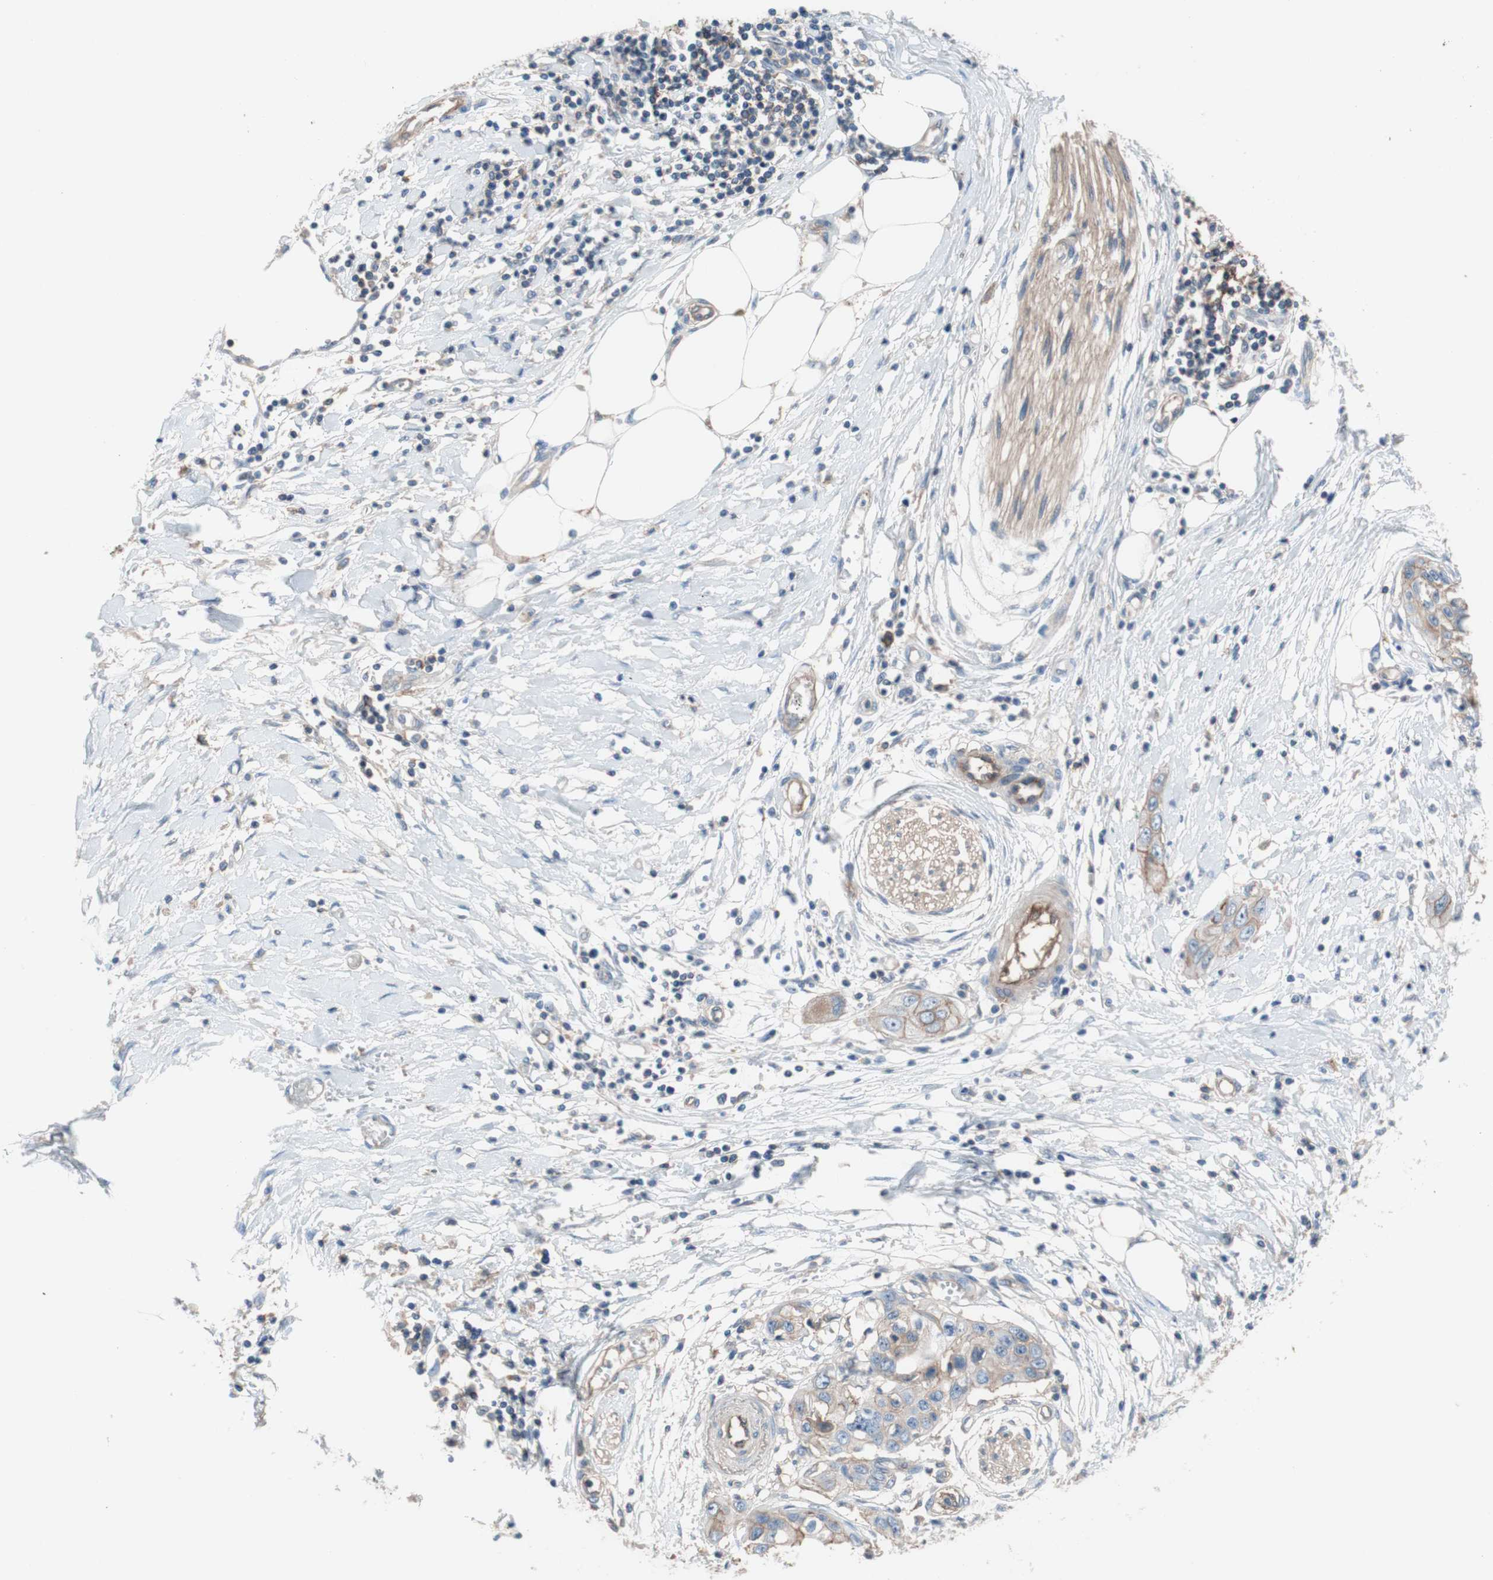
{"staining": {"intensity": "weak", "quantity": "25%-75%", "location": "cytoplasmic/membranous"}, "tissue": "pancreatic cancer", "cell_type": "Tumor cells", "image_type": "cancer", "snomed": [{"axis": "morphology", "description": "Adenocarcinoma, NOS"}, {"axis": "topography", "description": "Pancreas"}], "caption": "IHC histopathology image of human pancreatic cancer (adenocarcinoma) stained for a protein (brown), which shows low levels of weak cytoplasmic/membranous positivity in about 25%-75% of tumor cells.", "gene": "CD46", "patient": {"sex": "female", "age": 70}}